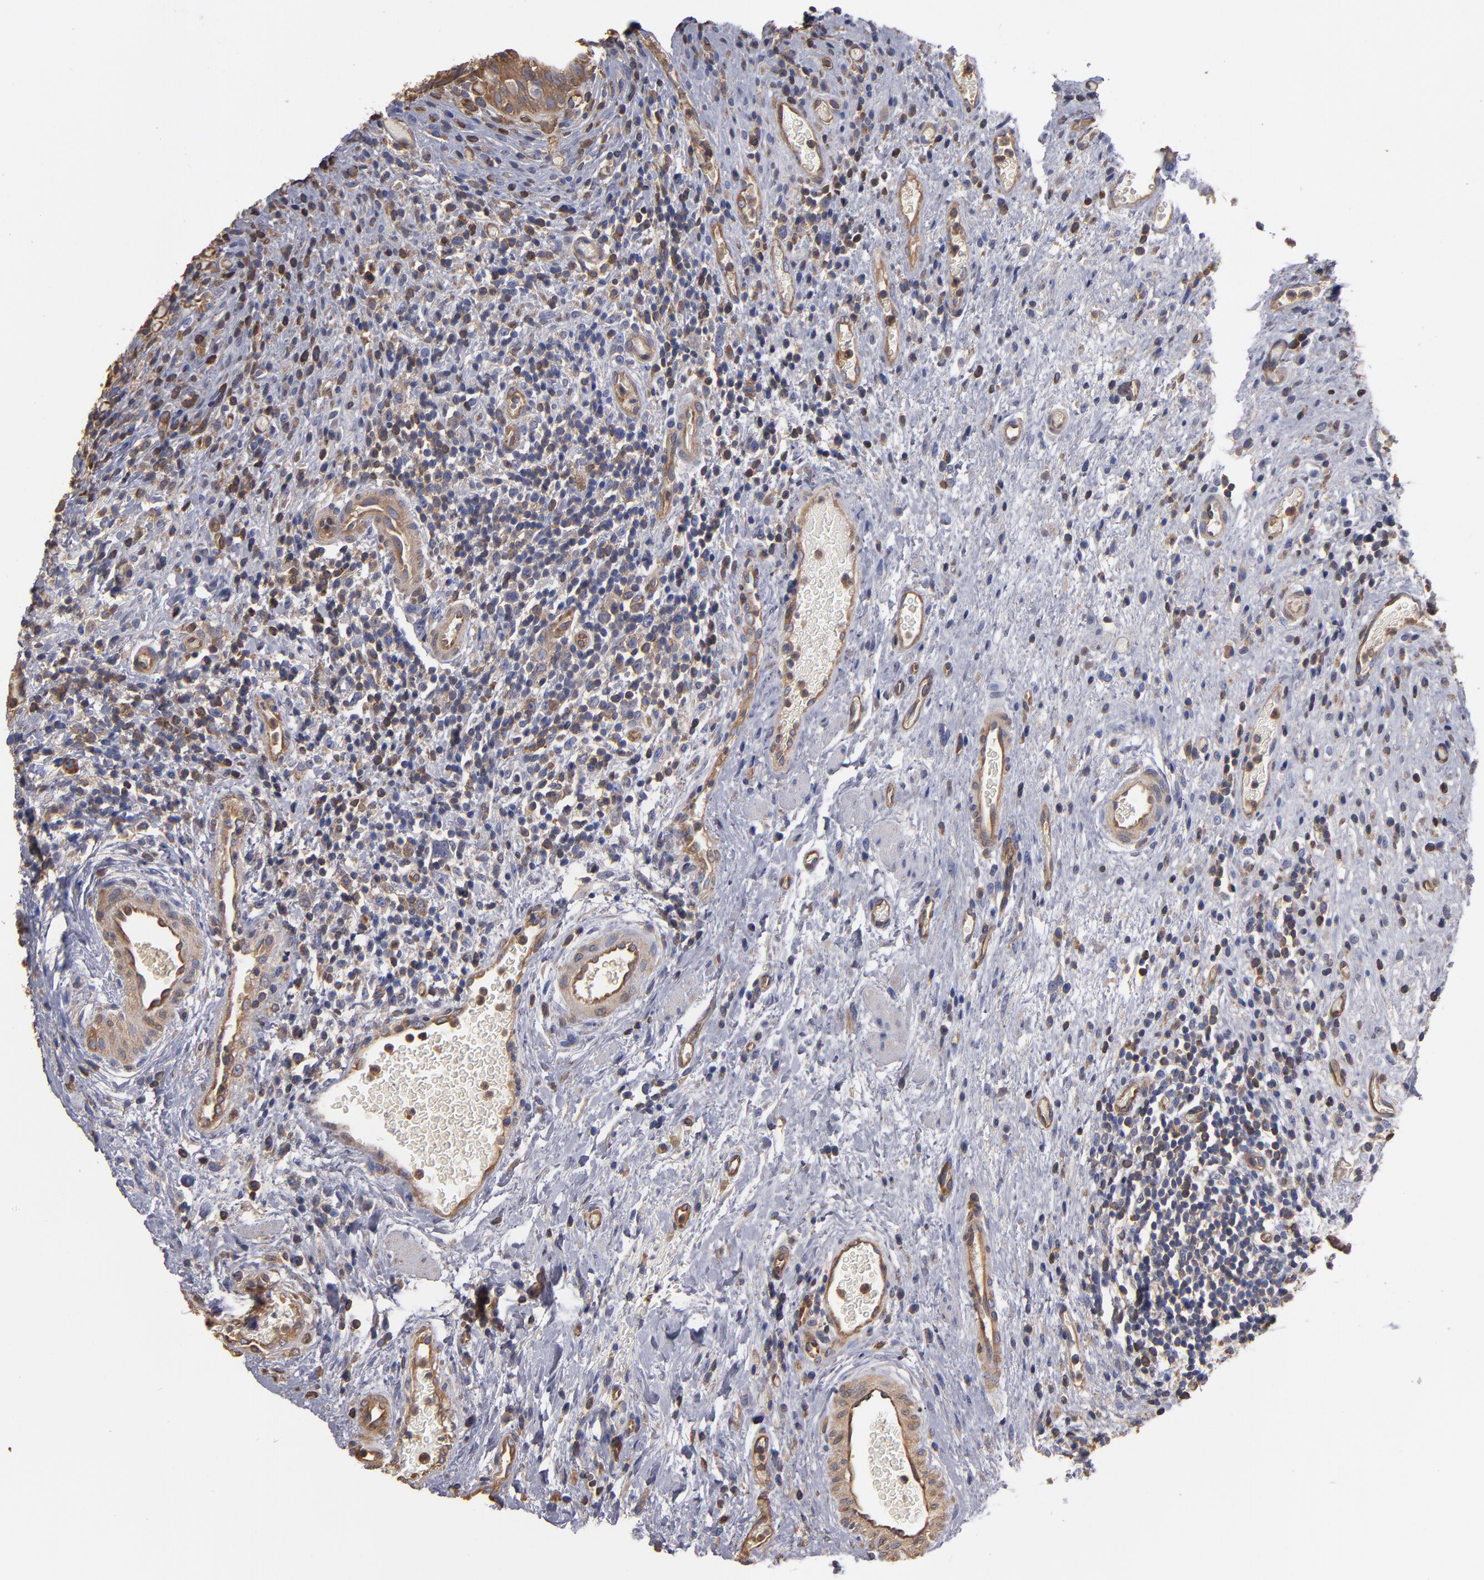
{"staining": {"intensity": "moderate", "quantity": ">75%", "location": "cytoplasmic/membranous"}, "tissue": "urinary bladder", "cell_type": "Urothelial cells", "image_type": "normal", "snomed": [{"axis": "morphology", "description": "Normal tissue, NOS"}, {"axis": "morphology", "description": "Urothelial carcinoma, High grade"}, {"axis": "topography", "description": "Urinary bladder"}], "caption": "Immunohistochemical staining of benign urinary bladder reveals medium levels of moderate cytoplasmic/membranous expression in about >75% of urothelial cells. (brown staining indicates protein expression, while blue staining denotes nuclei).", "gene": "ESYT2", "patient": {"sex": "male", "age": 51}}